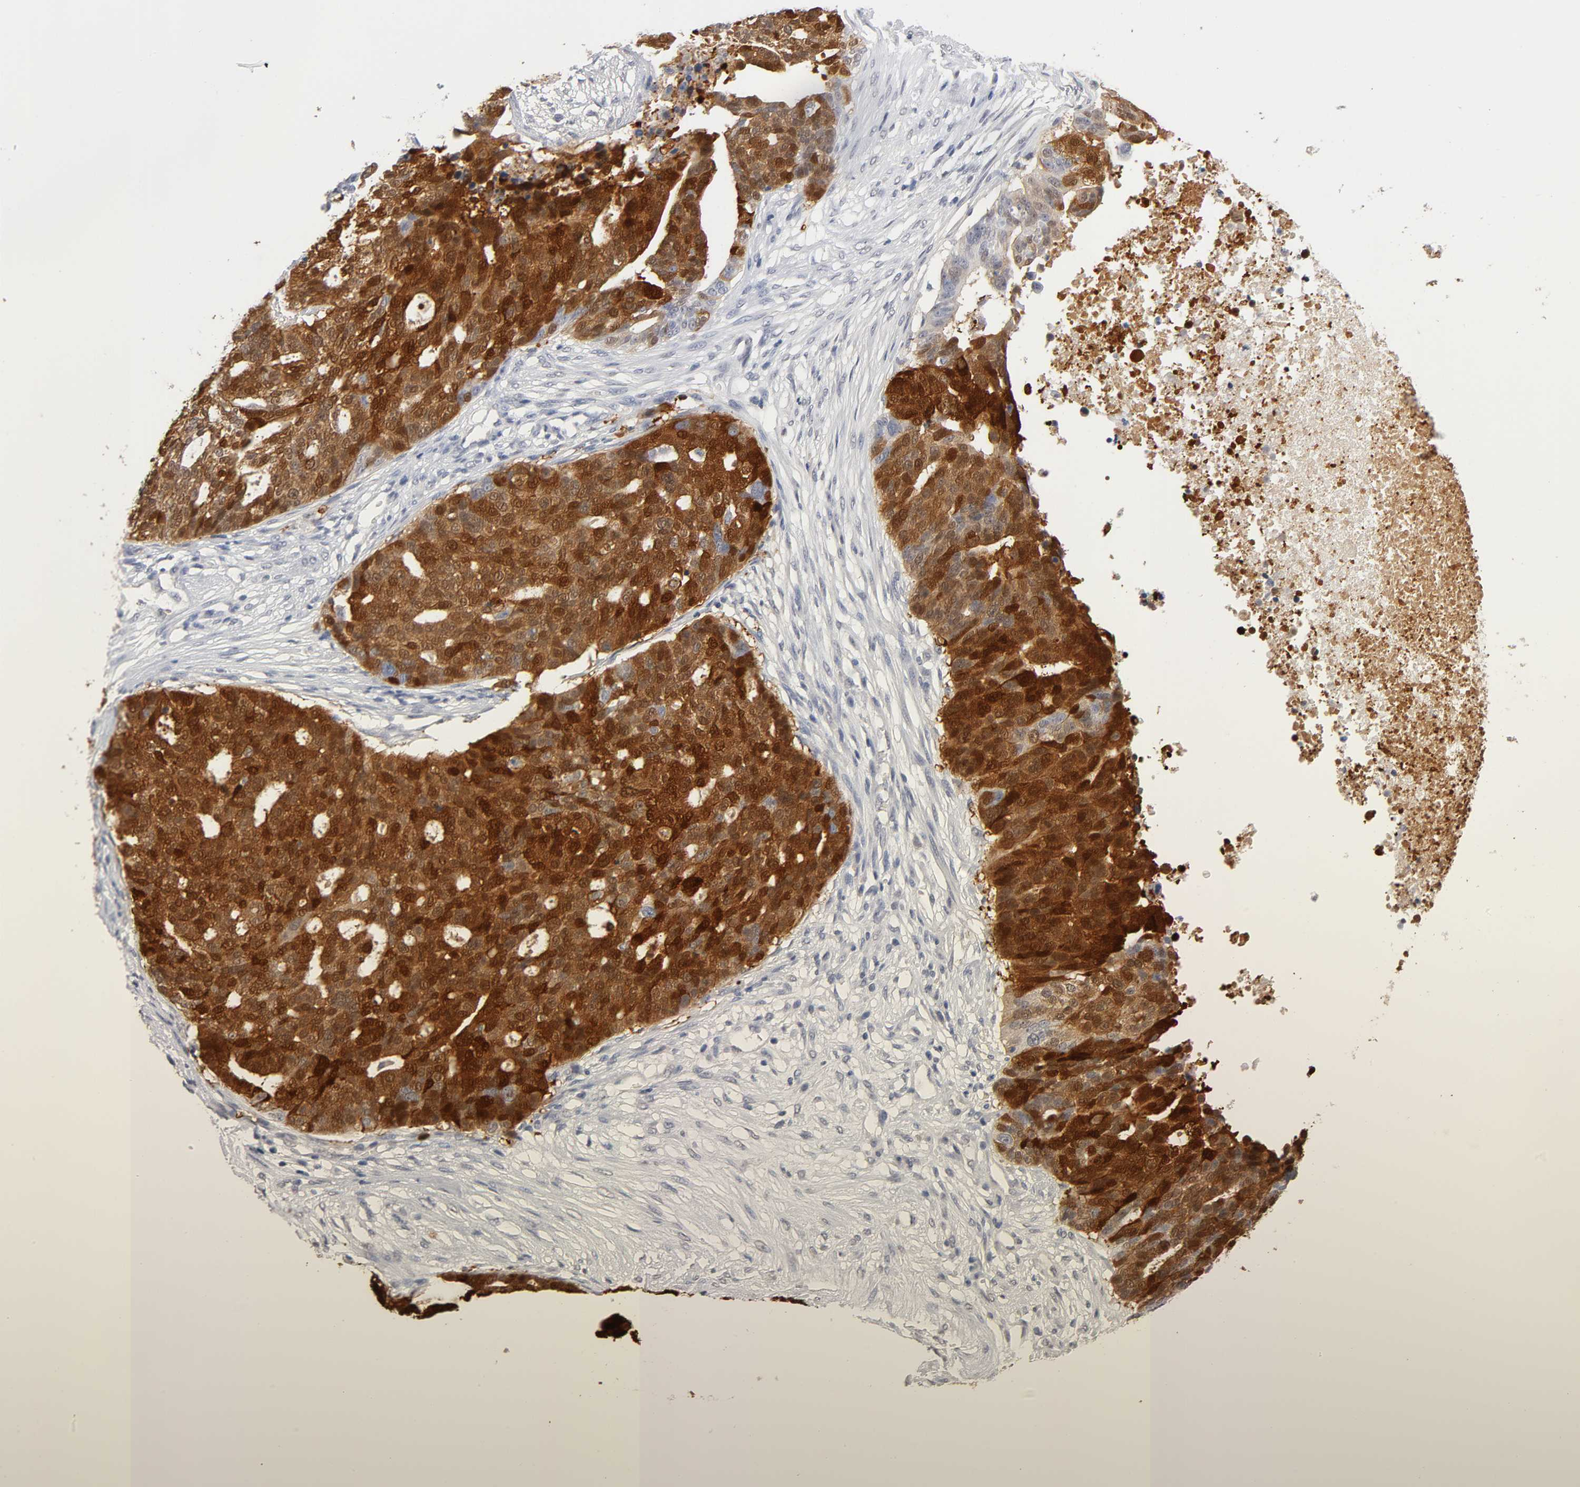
{"staining": {"intensity": "strong", "quantity": ">75%", "location": "cytoplasmic/membranous,nuclear"}, "tissue": "ovarian cancer", "cell_type": "Tumor cells", "image_type": "cancer", "snomed": [{"axis": "morphology", "description": "Cystadenocarcinoma, serous, NOS"}, {"axis": "topography", "description": "Ovary"}], "caption": "Immunohistochemical staining of human ovarian cancer (serous cystadenocarcinoma) shows high levels of strong cytoplasmic/membranous and nuclear protein positivity in about >75% of tumor cells. Nuclei are stained in blue.", "gene": "CRABP2", "patient": {"sex": "female", "age": 59}}